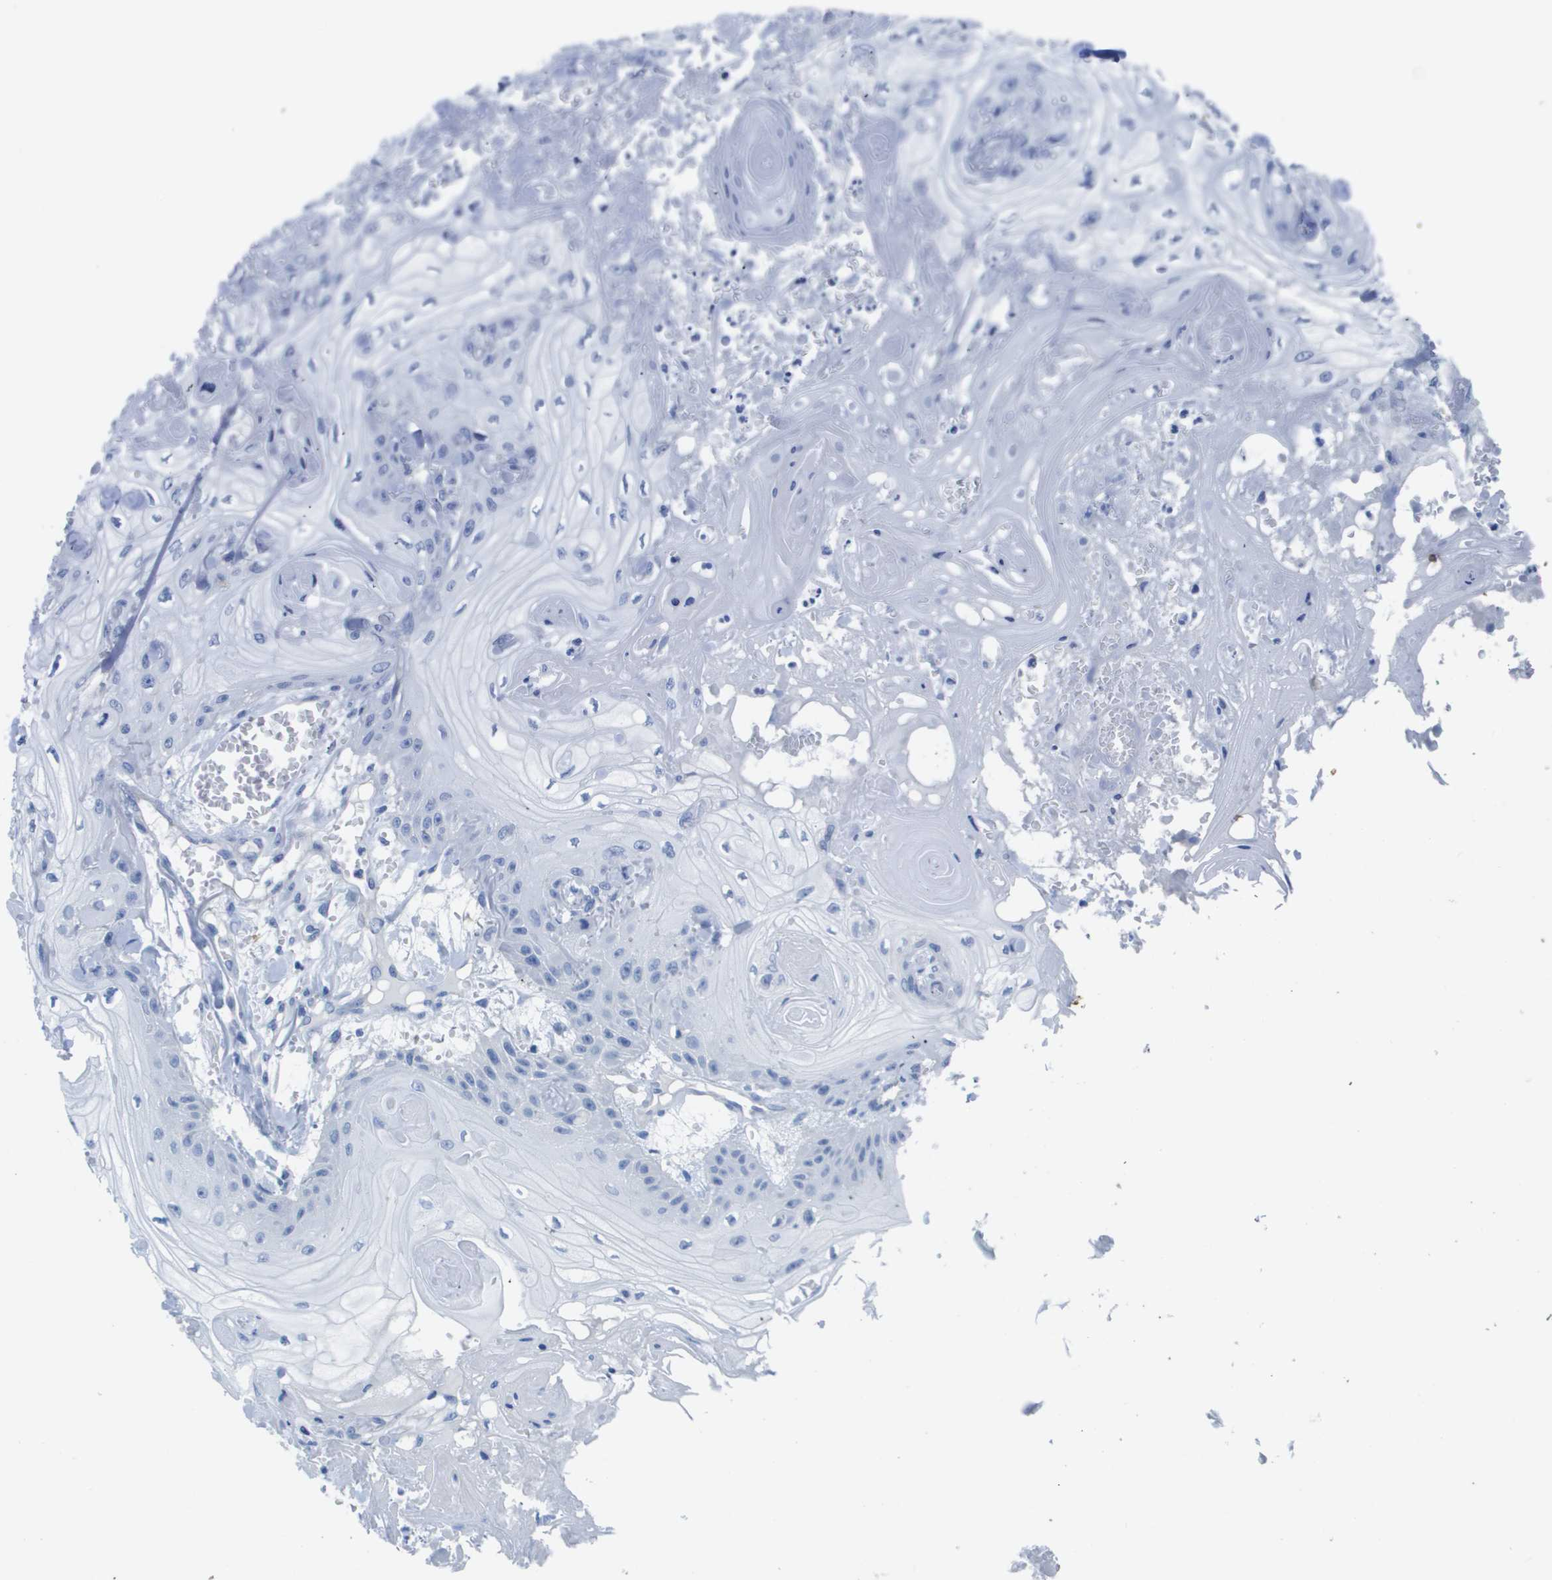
{"staining": {"intensity": "negative", "quantity": "none", "location": "none"}, "tissue": "skin cancer", "cell_type": "Tumor cells", "image_type": "cancer", "snomed": [{"axis": "morphology", "description": "Squamous cell carcinoma, NOS"}, {"axis": "topography", "description": "Skin"}], "caption": "DAB (3,3'-diaminobenzidine) immunohistochemical staining of squamous cell carcinoma (skin) exhibits no significant positivity in tumor cells. (Immunohistochemistry, brightfield microscopy, high magnification).", "gene": "MS4A1", "patient": {"sex": "male", "age": 74}}